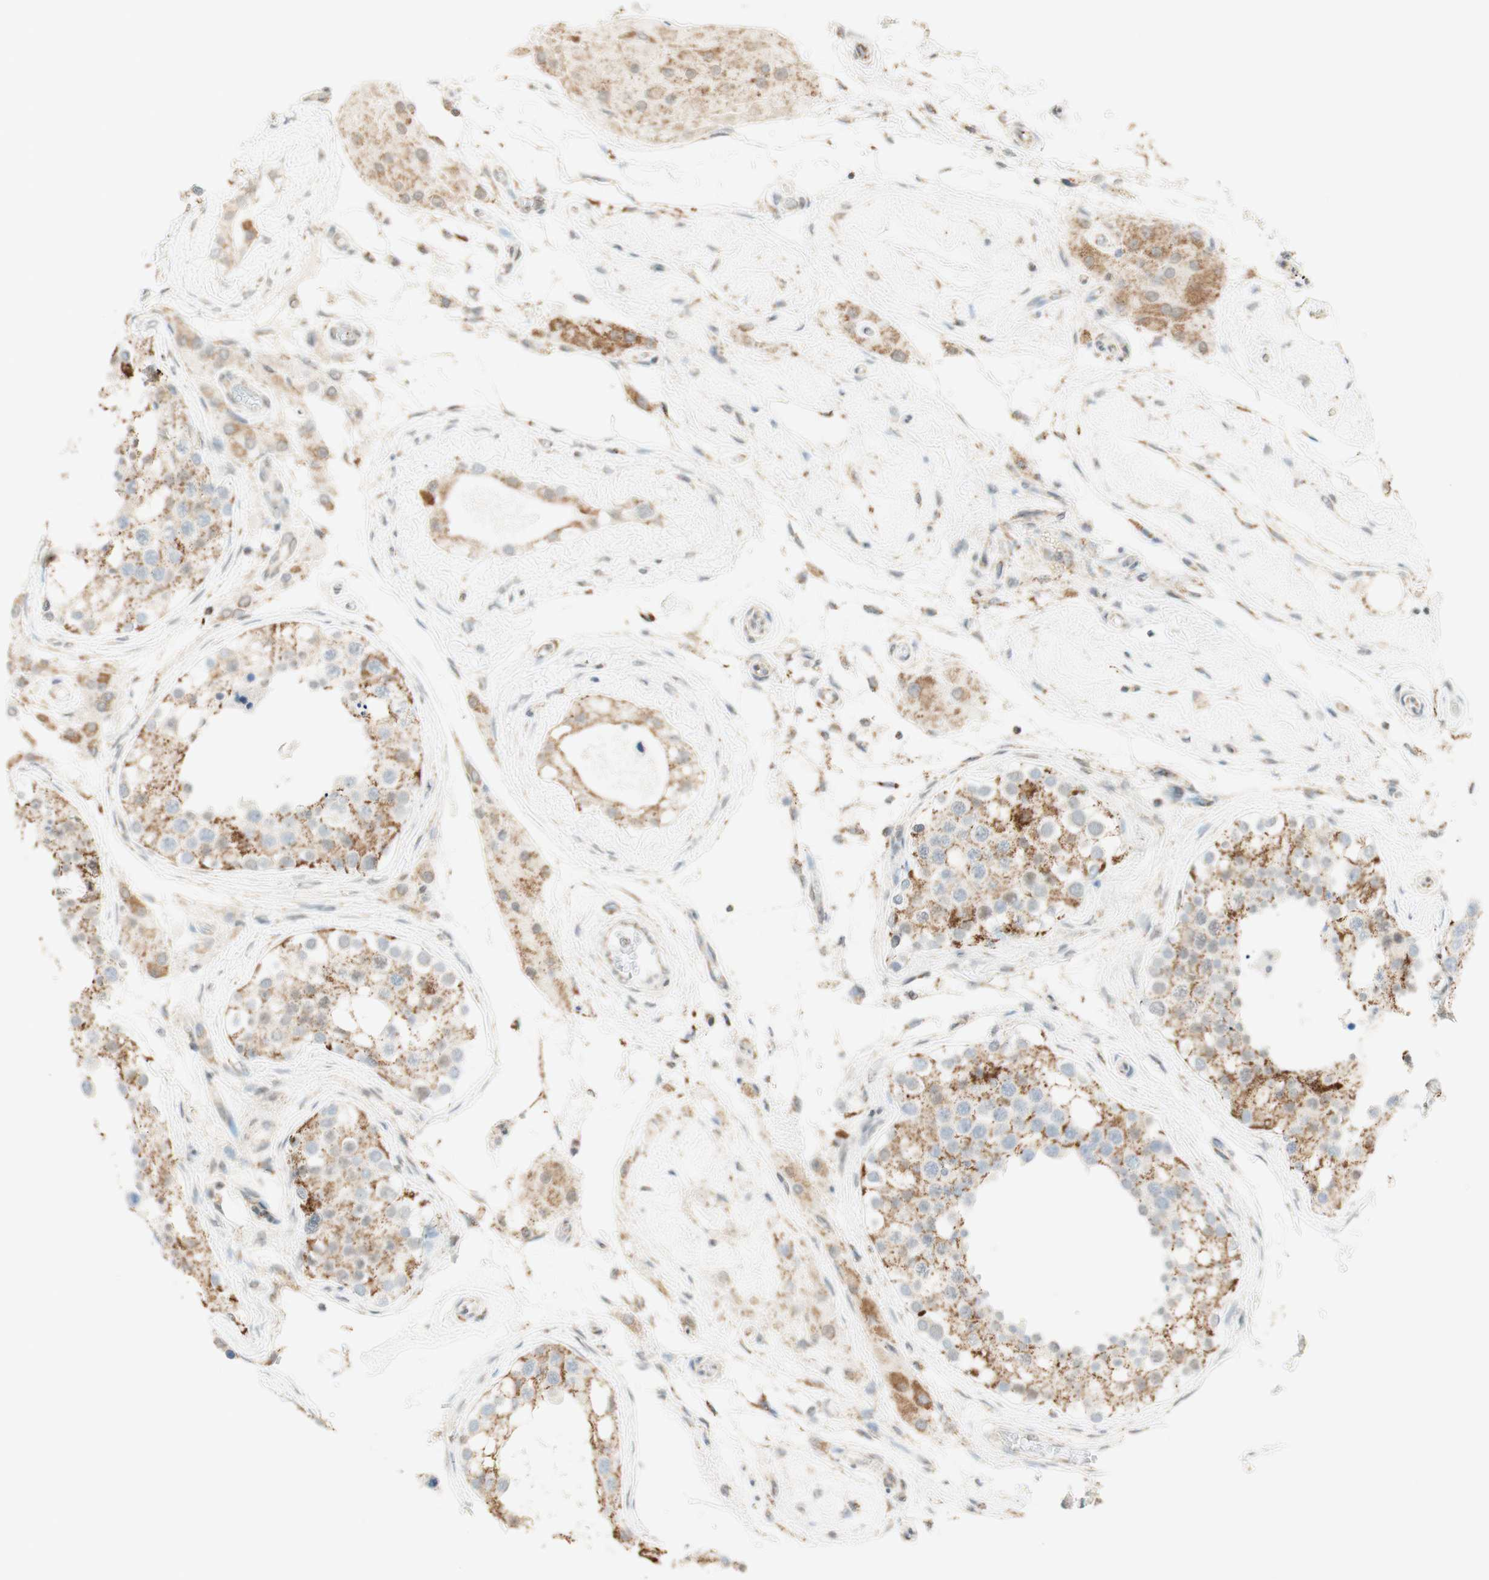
{"staining": {"intensity": "moderate", "quantity": ">75%", "location": "cytoplasmic/membranous,nuclear"}, "tissue": "testis", "cell_type": "Cells in seminiferous ducts", "image_type": "normal", "snomed": [{"axis": "morphology", "description": "Normal tissue, NOS"}, {"axis": "topography", "description": "Testis"}], "caption": "Cells in seminiferous ducts exhibit medium levels of moderate cytoplasmic/membranous,nuclear expression in approximately >75% of cells in unremarkable testis. Ihc stains the protein in brown and the nuclei are stained blue.", "gene": "ZNF782", "patient": {"sex": "male", "age": 68}}